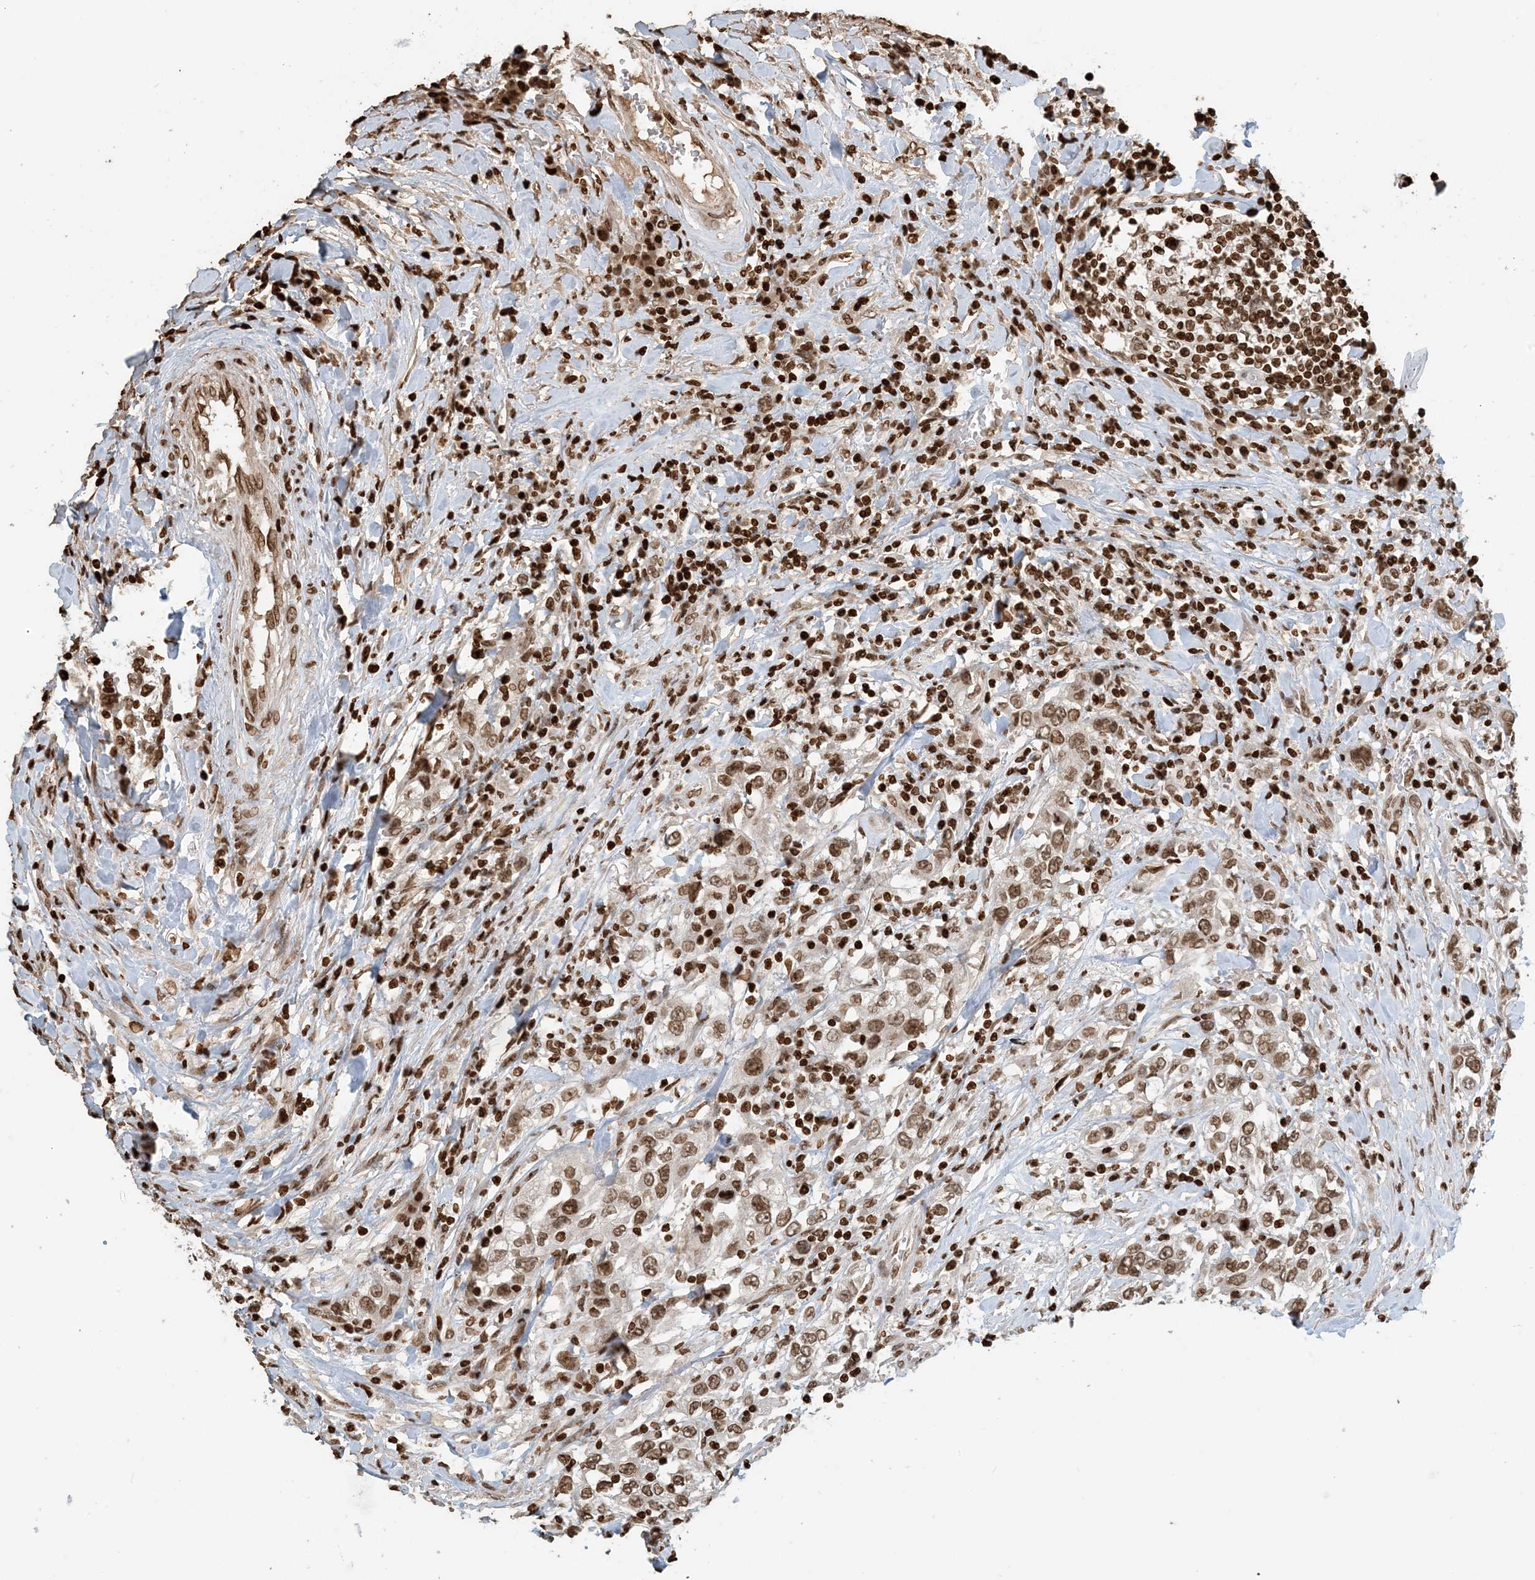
{"staining": {"intensity": "moderate", "quantity": ">75%", "location": "nuclear"}, "tissue": "urothelial cancer", "cell_type": "Tumor cells", "image_type": "cancer", "snomed": [{"axis": "morphology", "description": "Urothelial carcinoma, High grade"}, {"axis": "topography", "description": "Urinary bladder"}], "caption": "Urothelial cancer stained with immunohistochemistry reveals moderate nuclear expression in approximately >75% of tumor cells.", "gene": "H3-3B", "patient": {"sex": "female", "age": 80}}